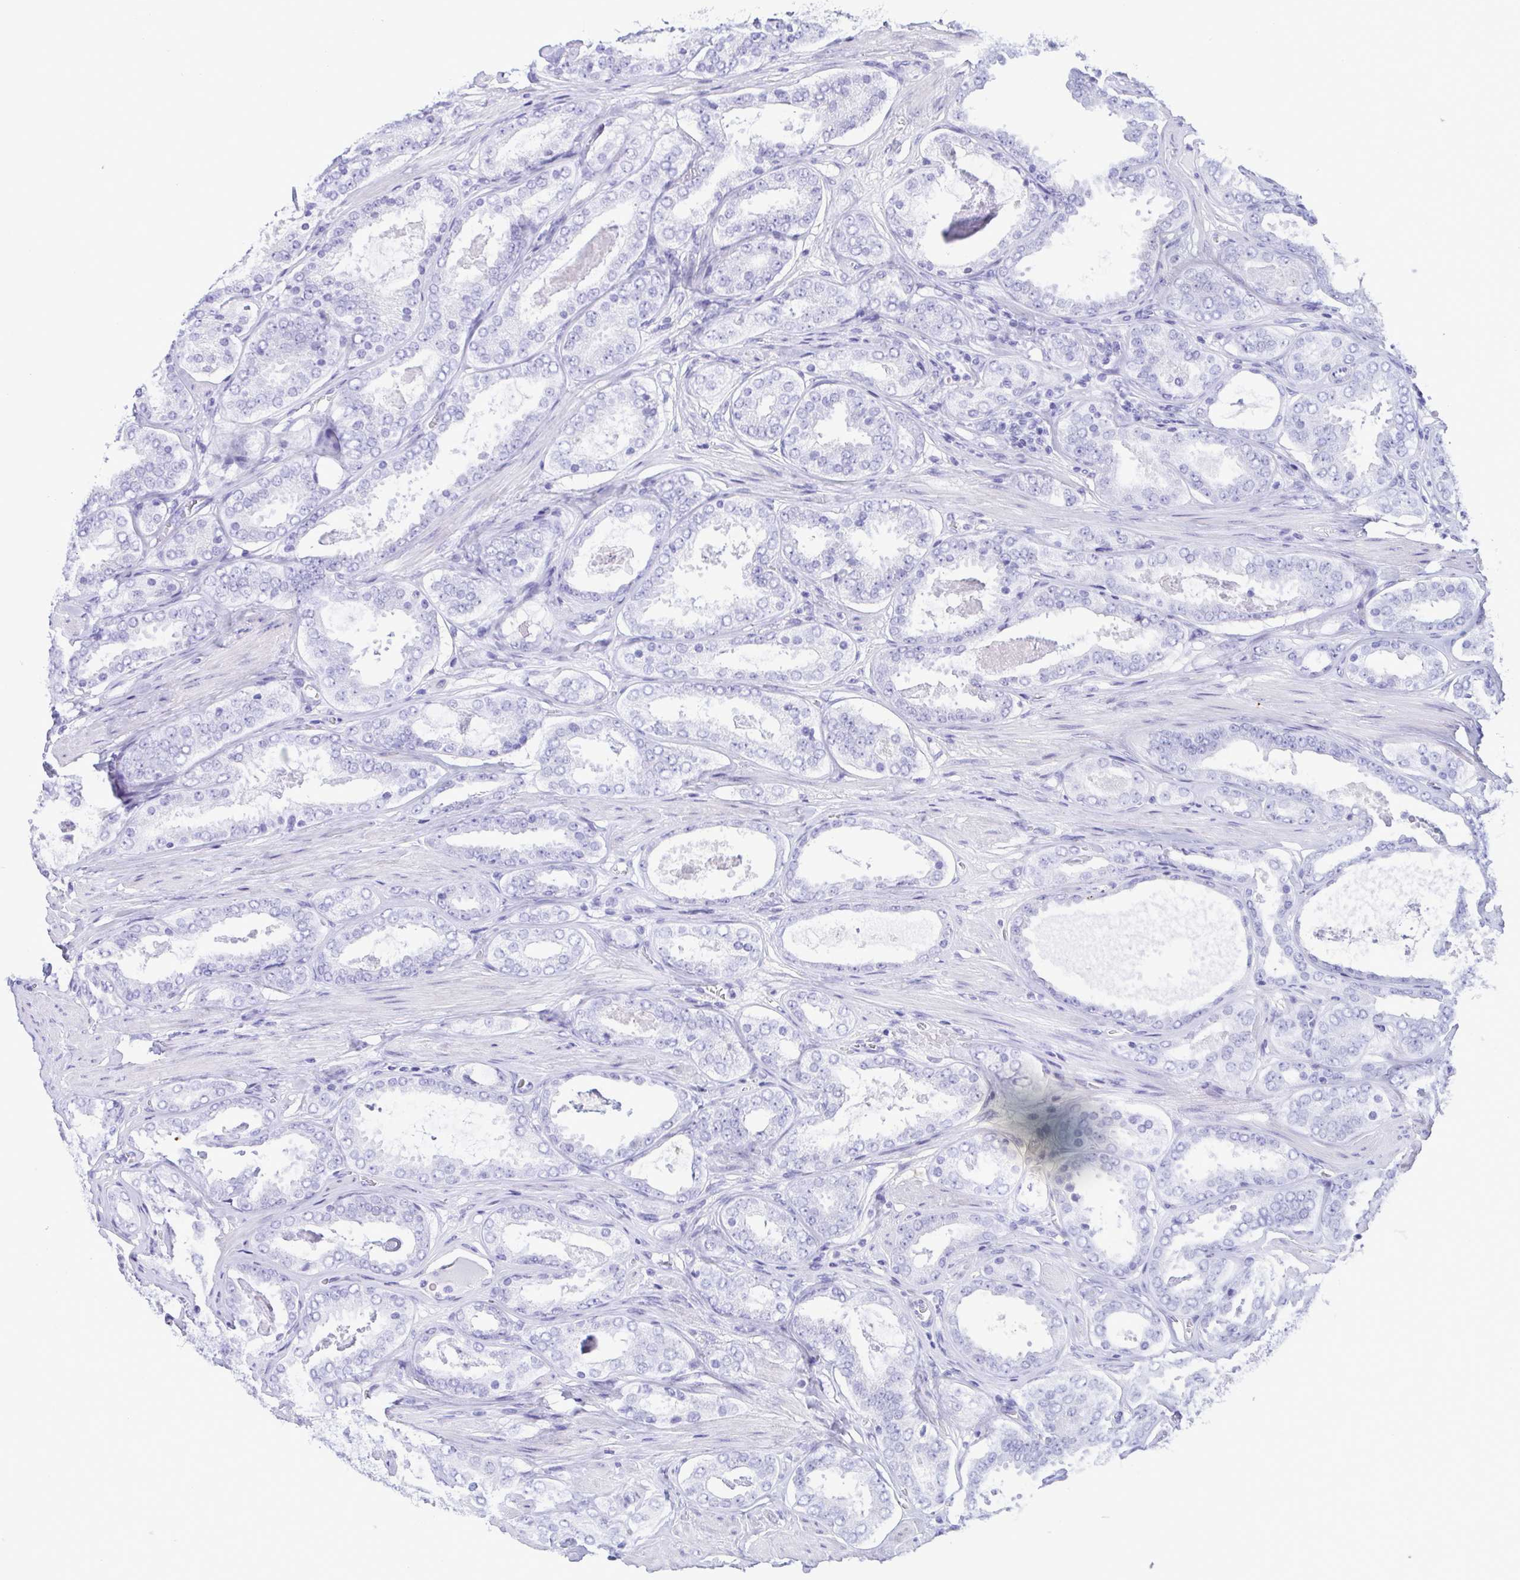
{"staining": {"intensity": "negative", "quantity": "none", "location": "none"}, "tissue": "prostate cancer", "cell_type": "Tumor cells", "image_type": "cancer", "snomed": [{"axis": "morphology", "description": "Adenocarcinoma, High grade"}, {"axis": "topography", "description": "Prostate"}], "caption": "This is an immunohistochemistry image of human prostate cancer (high-grade adenocarcinoma). There is no positivity in tumor cells.", "gene": "TSPY2", "patient": {"sex": "male", "age": 63}}